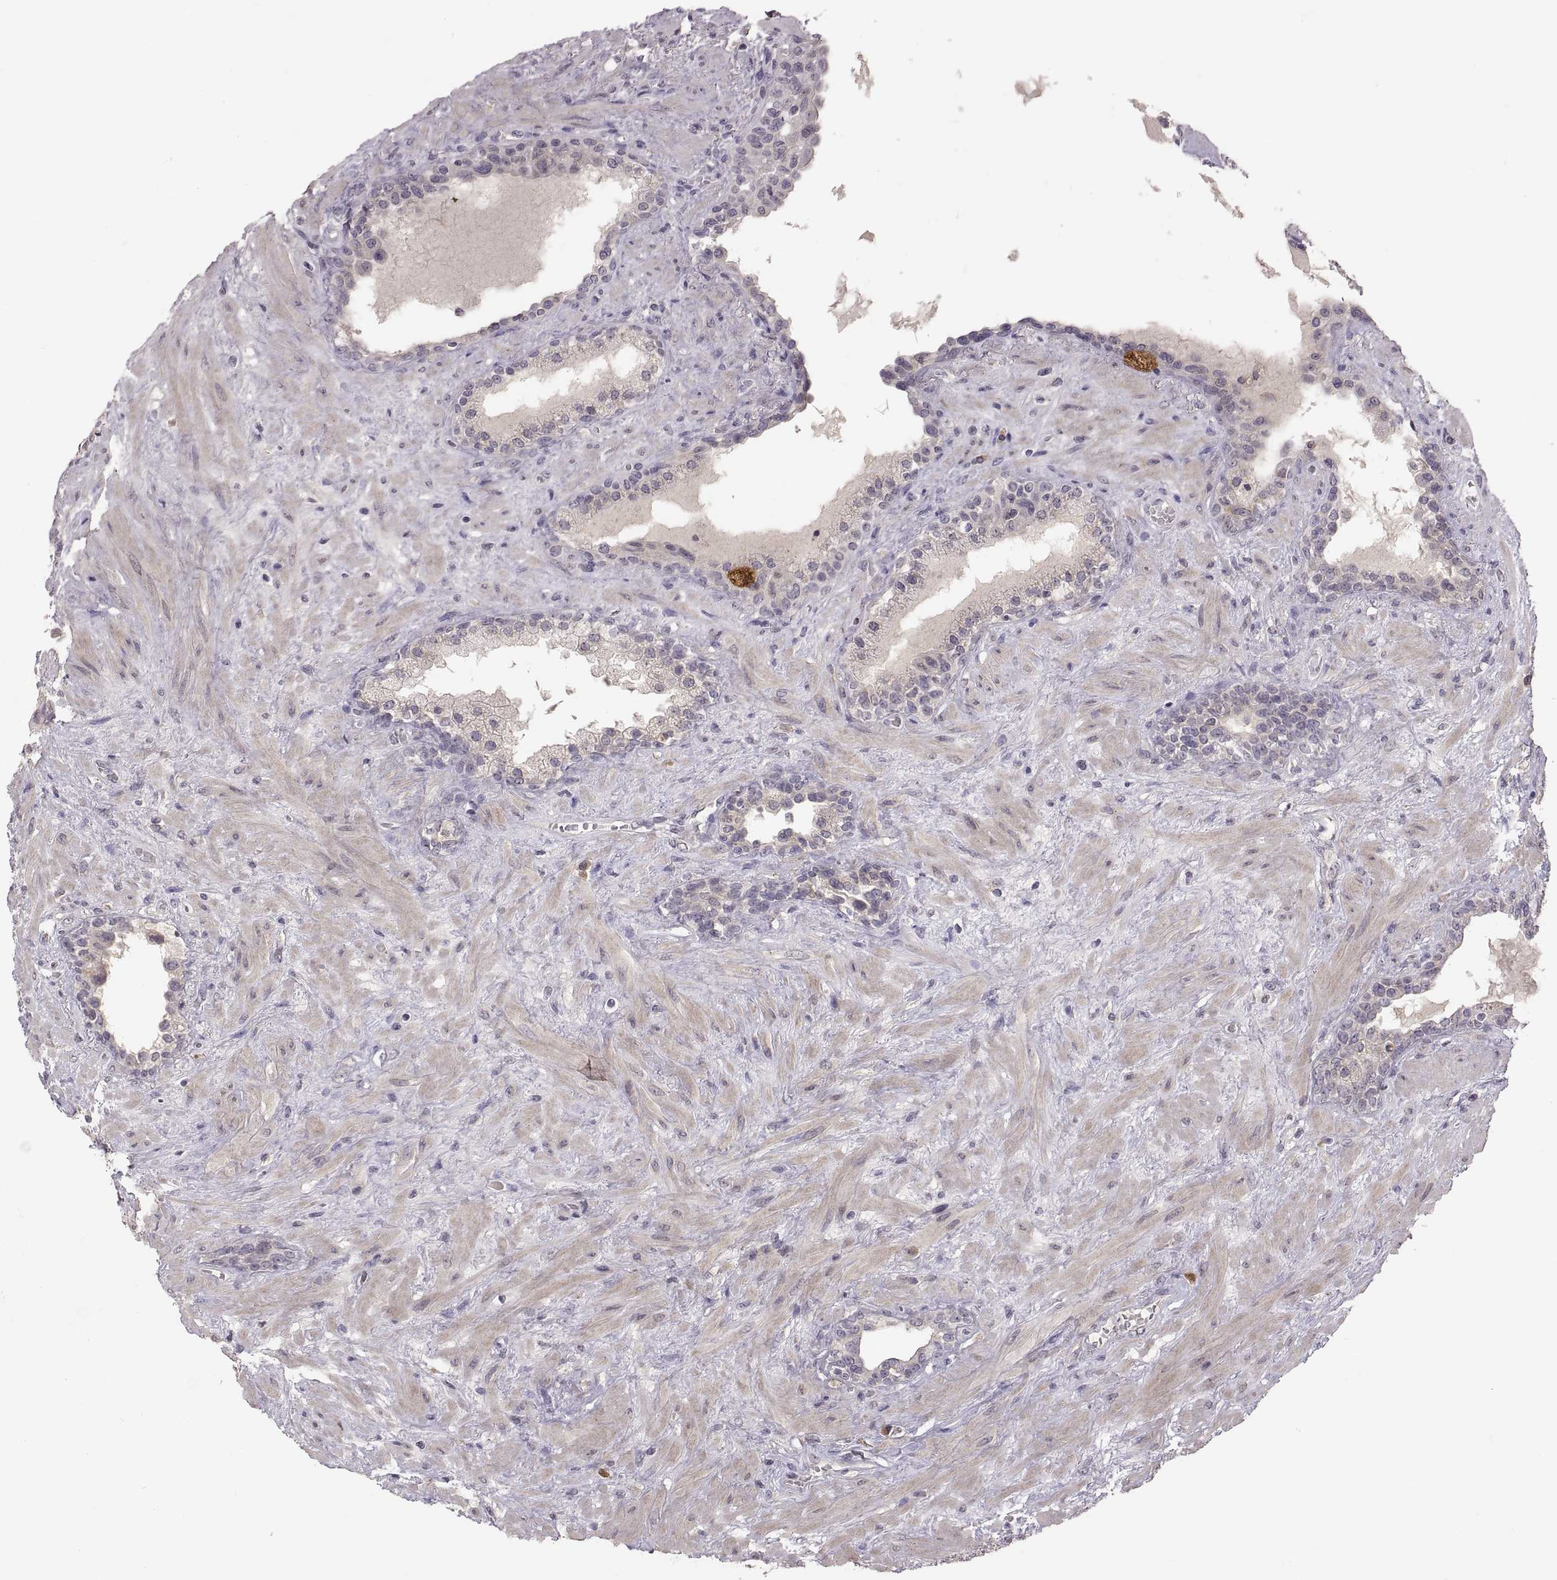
{"staining": {"intensity": "negative", "quantity": "none", "location": "none"}, "tissue": "prostate", "cell_type": "Glandular cells", "image_type": "normal", "snomed": [{"axis": "morphology", "description": "Normal tissue, NOS"}, {"axis": "topography", "description": "Prostate"}], "caption": "The photomicrograph reveals no staining of glandular cells in normal prostate. (Brightfield microscopy of DAB immunohistochemistry at high magnification).", "gene": "HMGCR", "patient": {"sex": "male", "age": 63}}